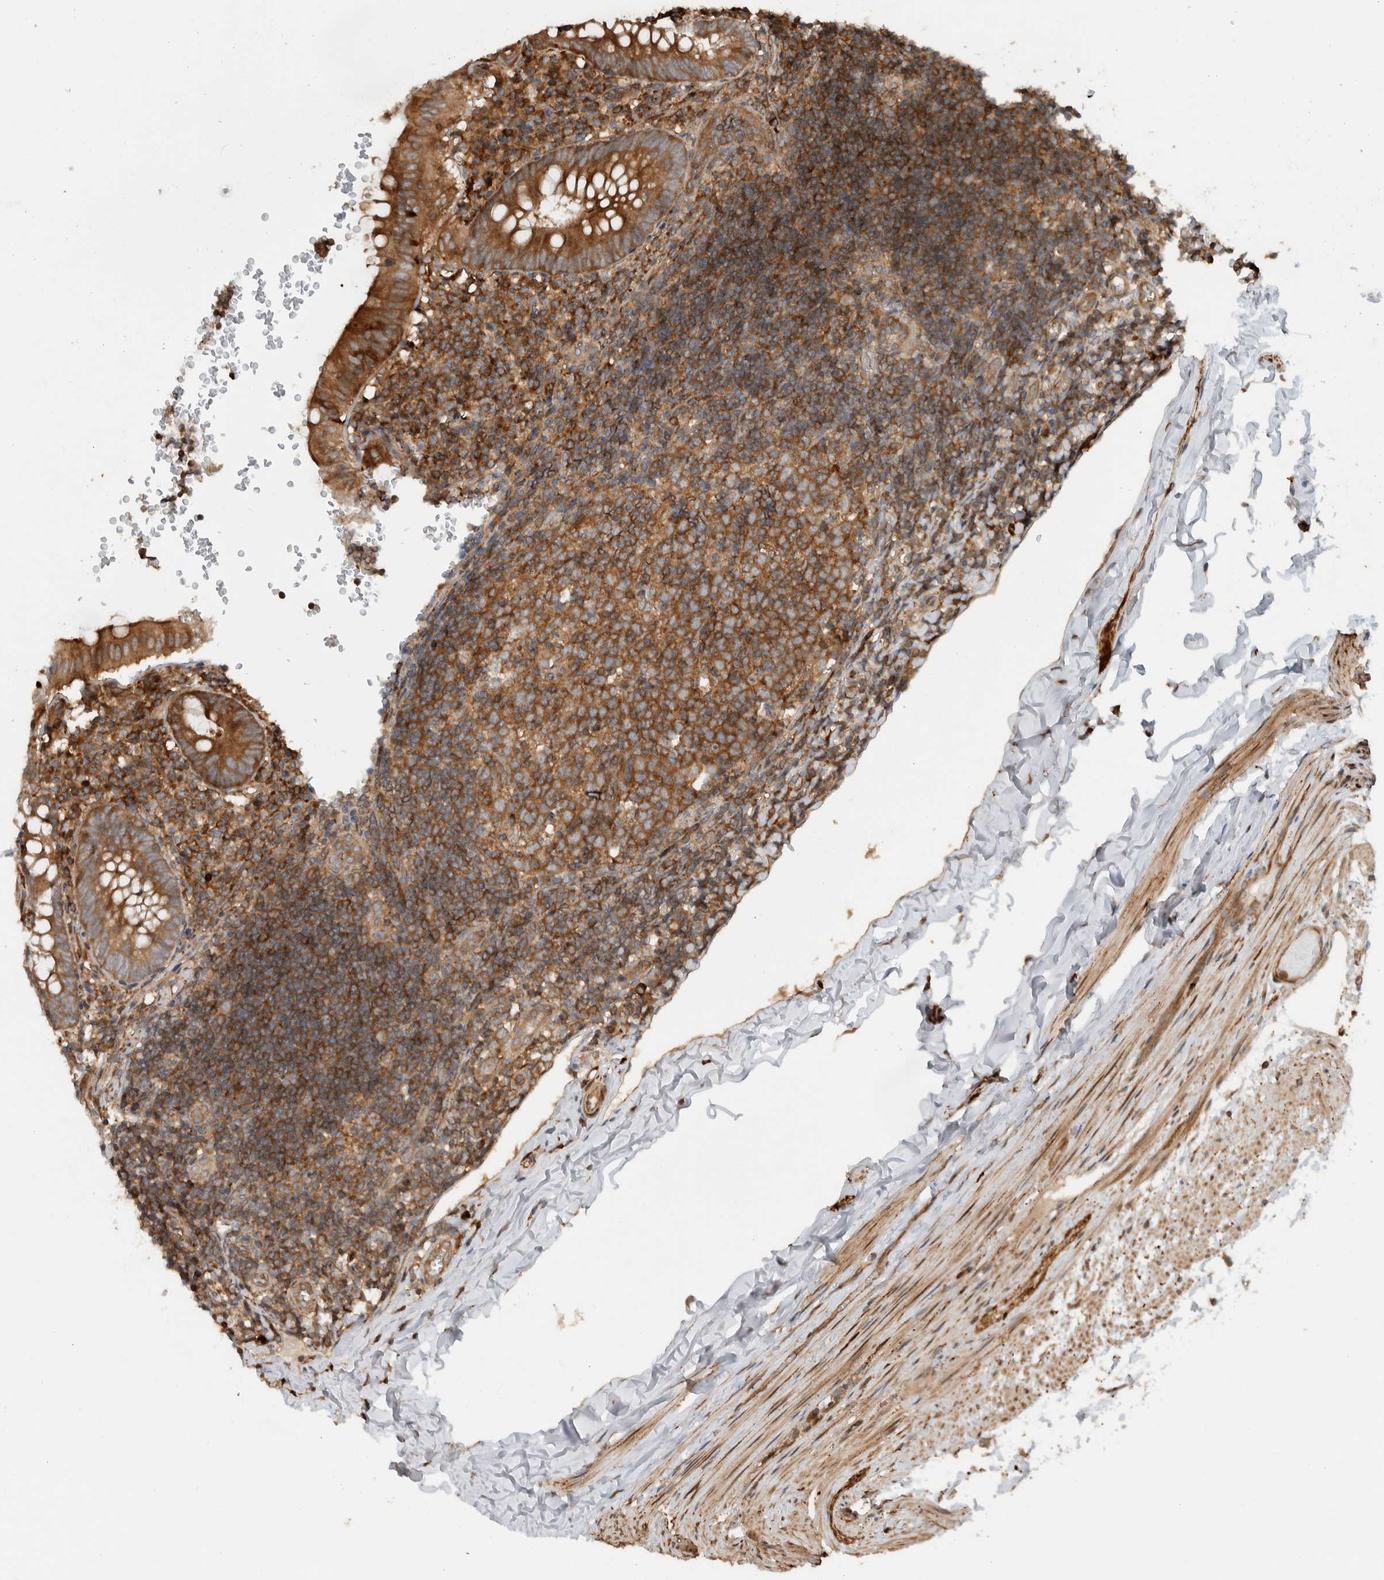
{"staining": {"intensity": "strong", "quantity": ">75%", "location": "cytoplasmic/membranous"}, "tissue": "appendix", "cell_type": "Glandular cells", "image_type": "normal", "snomed": [{"axis": "morphology", "description": "Normal tissue, NOS"}, {"axis": "topography", "description": "Appendix"}], "caption": "Brown immunohistochemical staining in benign appendix shows strong cytoplasmic/membranous expression in about >75% of glandular cells.", "gene": "CNTROB", "patient": {"sex": "male", "age": 8}}